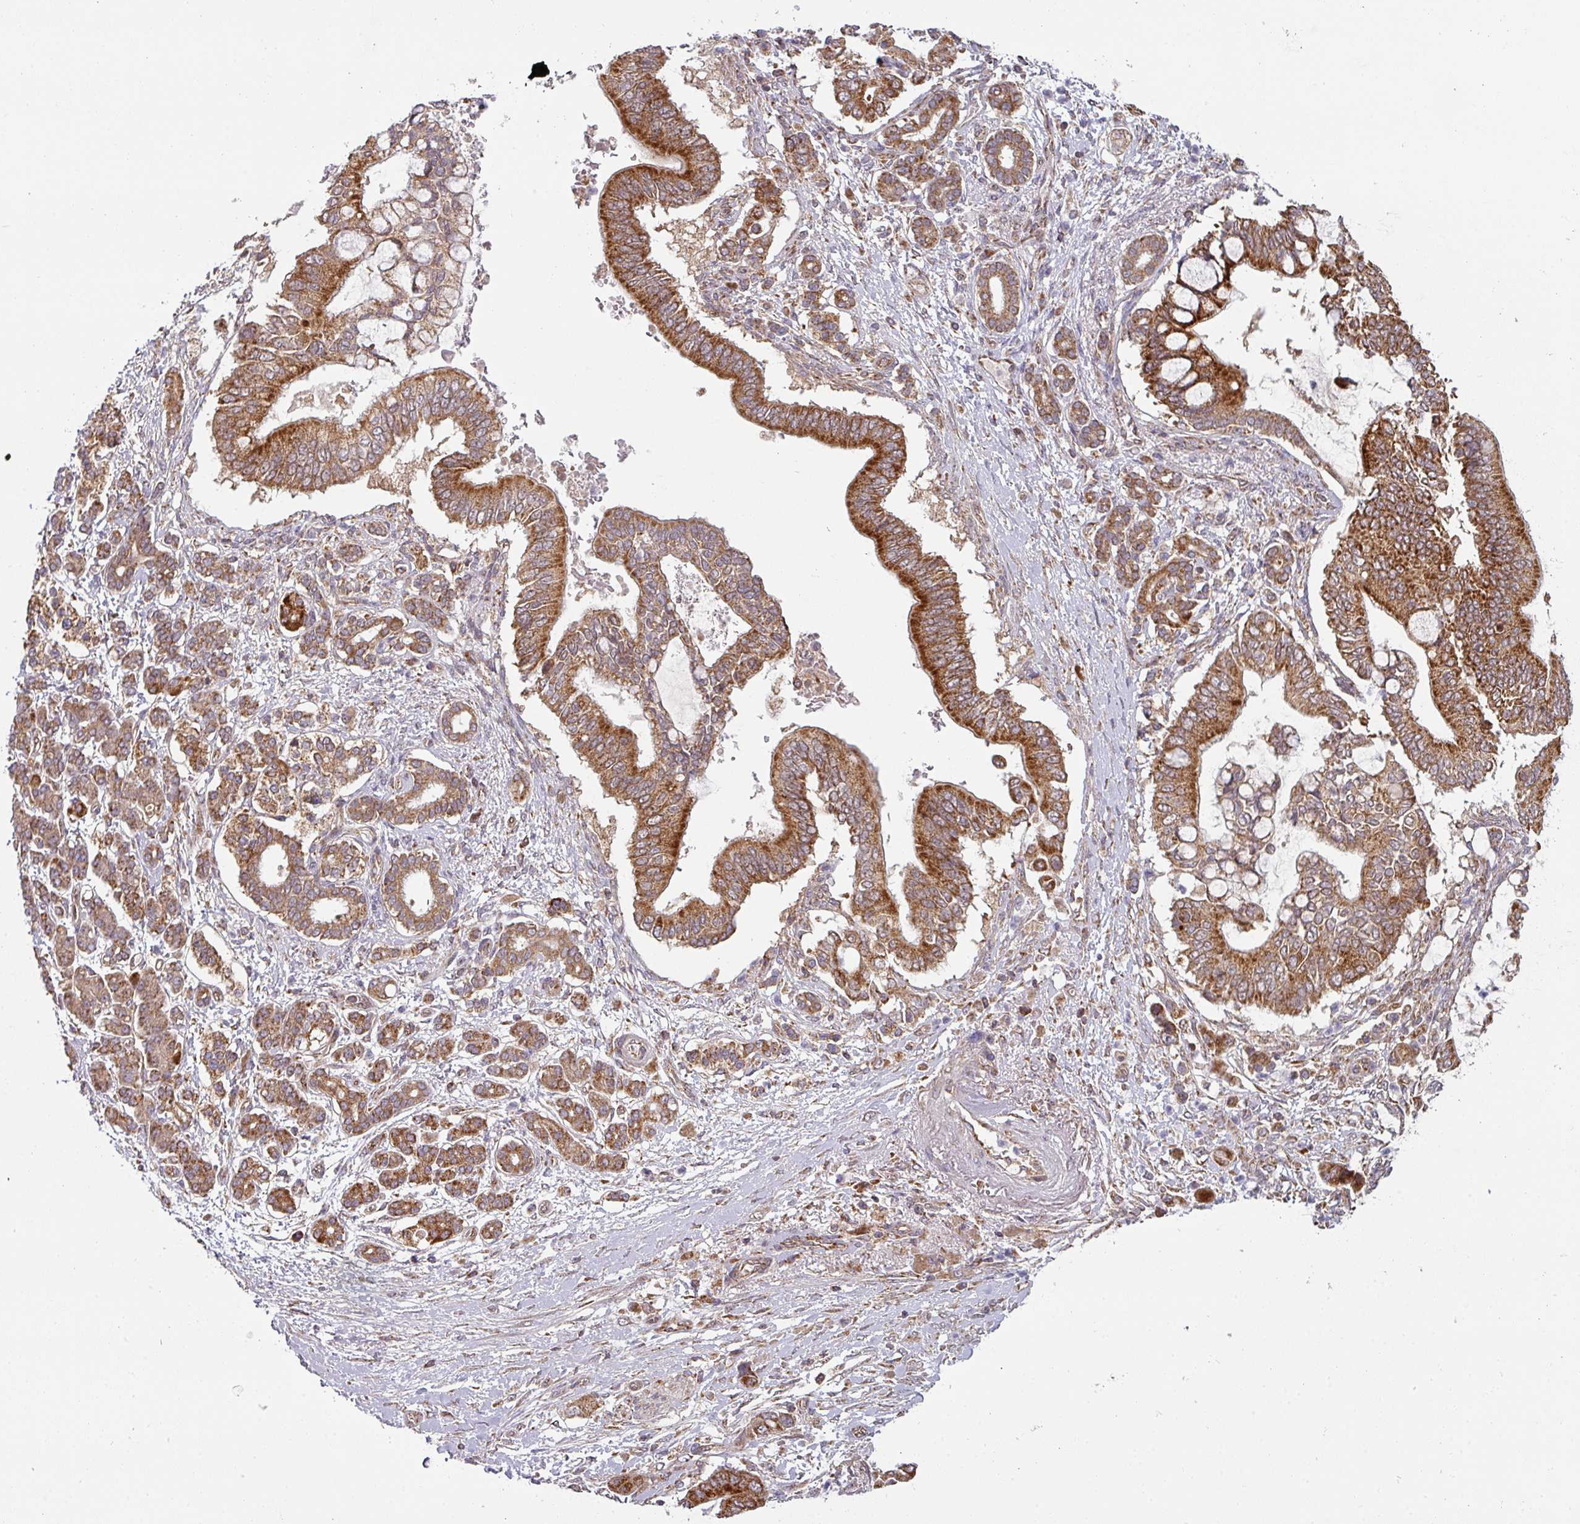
{"staining": {"intensity": "strong", "quantity": ">75%", "location": "cytoplasmic/membranous"}, "tissue": "pancreatic cancer", "cell_type": "Tumor cells", "image_type": "cancer", "snomed": [{"axis": "morphology", "description": "Adenocarcinoma, NOS"}, {"axis": "topography", "description": "Pancreas"}], "caption": "Strong cytoplasmic/membranous positivity is identified in approximately >75% of tumor cells in adenocarcinoma (pancreatic).", "gene": "MRPS16", "patient": {"sex": "male", "age": 68}}